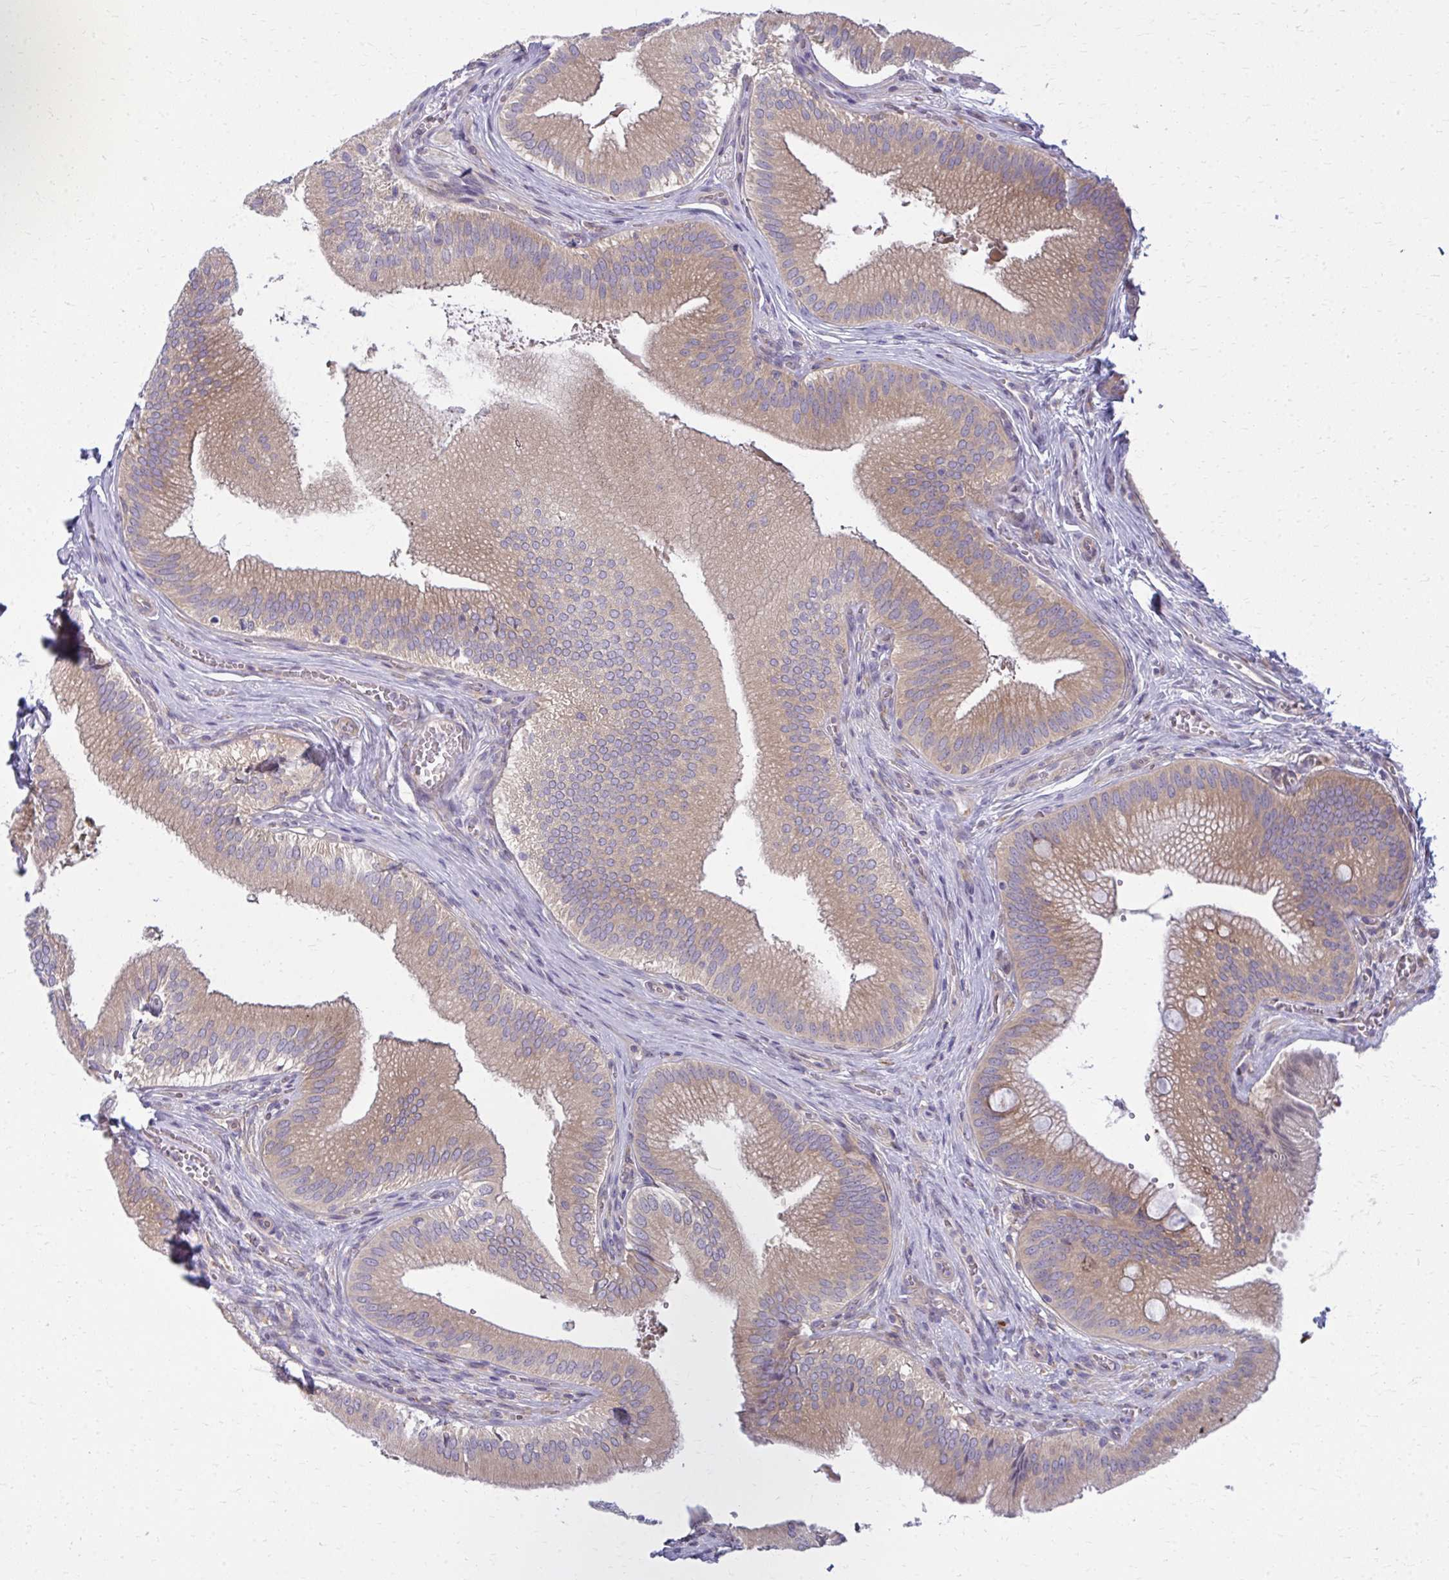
{"staining": {"intensity": "moderate", "quantity": ">75%", "location": "cytoplasmic/membranous"}, "tissue": "gallbladder", "cell_type": "Glandular cells", "image_type": "normal", "snomed": [{"axis": "morphology", "description": "Normal tissue, NOS"}, {"axis": "topography", "description": "Gallbladder"}], "caption": "Glandular cells reveal medium levels of moderate cytoplasmic/membranous positivity in approximately >75% of cells in unremarkable gallbladder.", "gene": "CEMP1", "patient": {"sex": "male", "age": 17}}